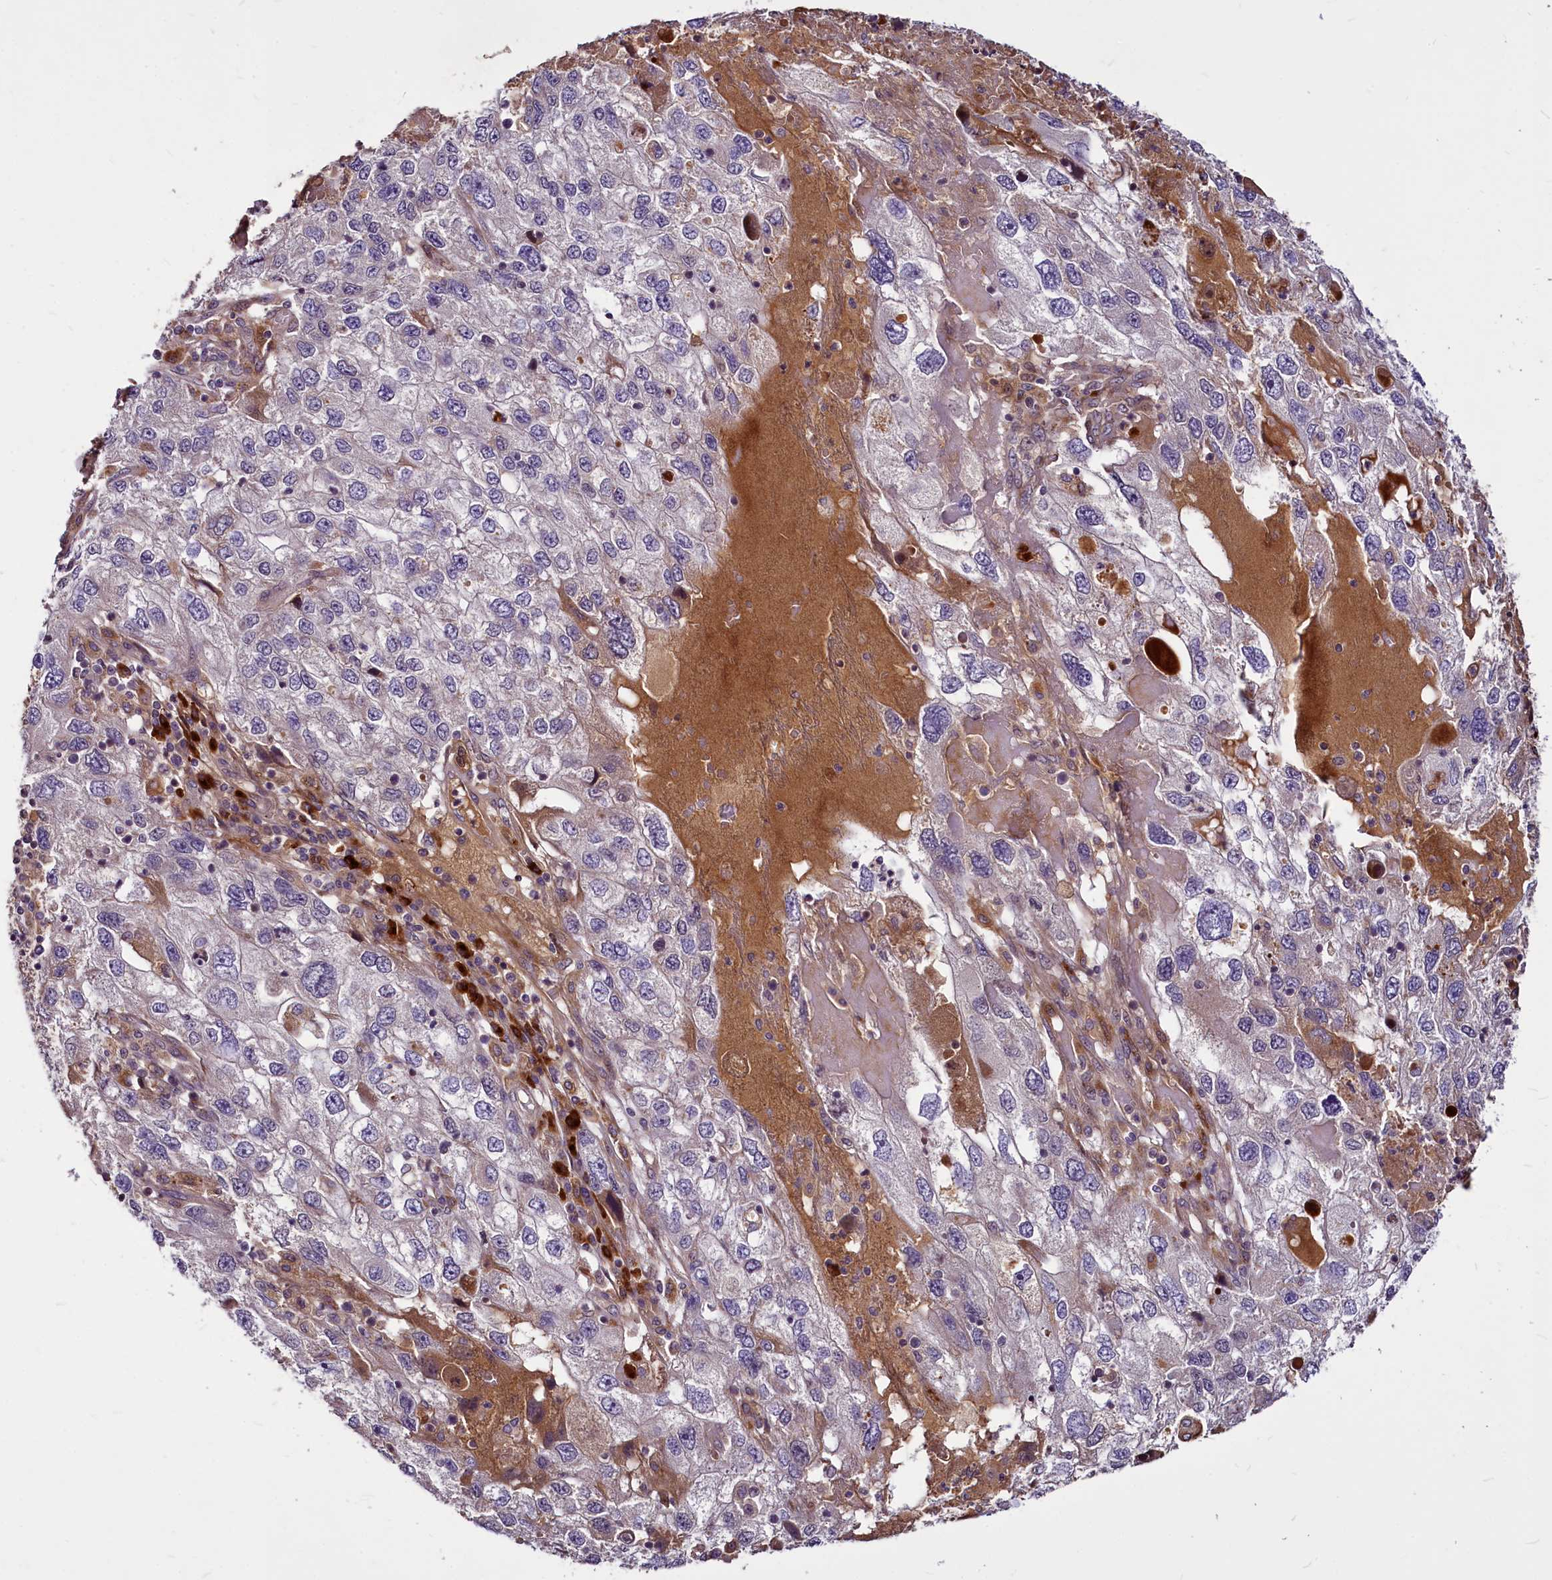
{"staining": {"intensity": "negative", "quantity": "none", "location": "none"}, "tissue": "endometrial cancer", "cell_type": "Tumor cells", "image_type": "cancer", "snomed": [{"axis": "morphology", "description": "Adenocarcinoma, NOS"}, {"axis": "topography", "description": "Endometrium"}], "caption": "DAB (3,3'-diaminobenzidine) immunohistochemical staining of human endometrial cancer (adenocarcinoma) reveals no significant expression in tumor cells.", "gene": "C11orf86", "patient": {"sex": "female", "age": 49}}